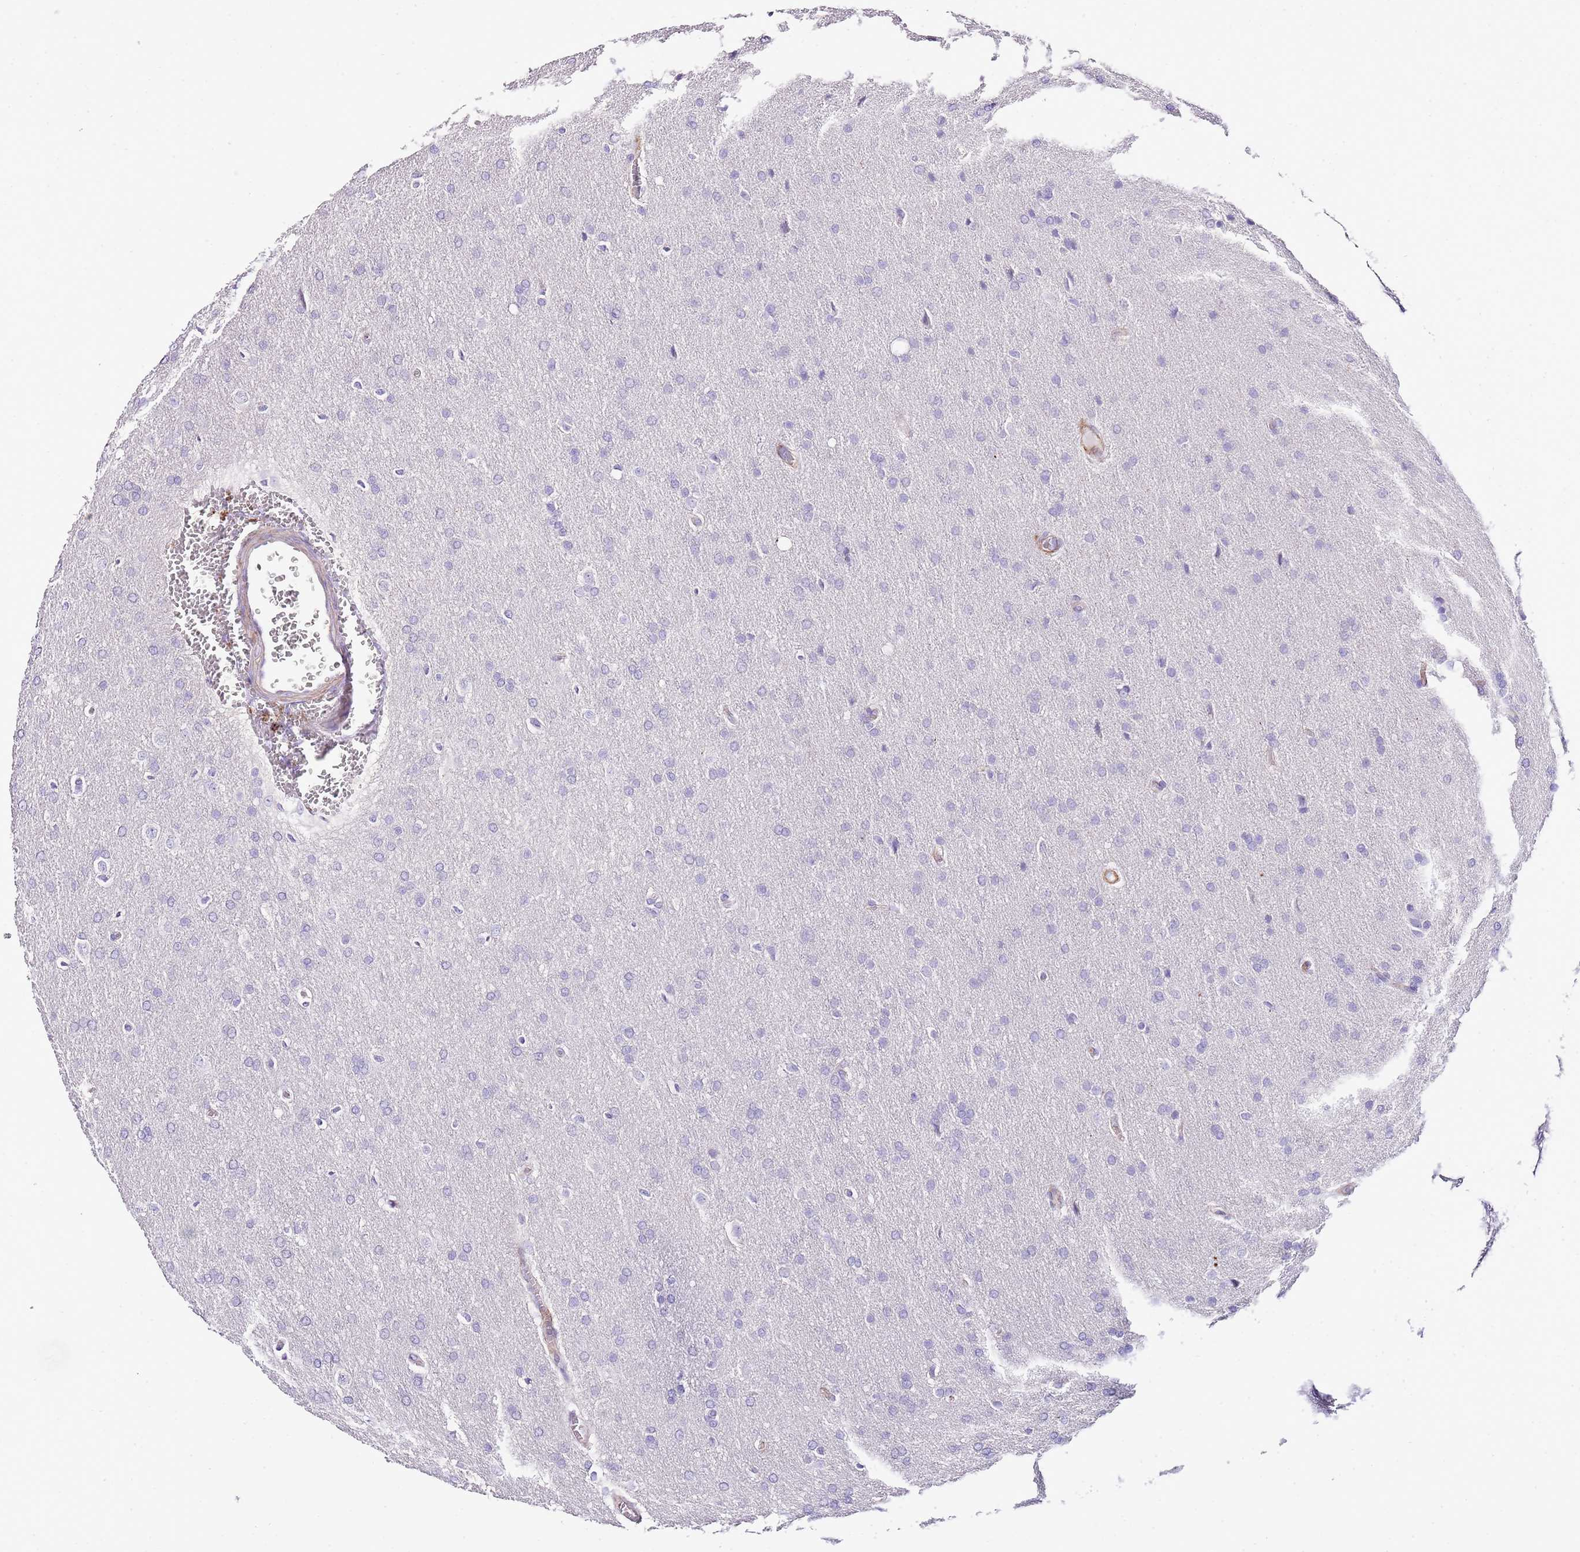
{"staining": {"intensity": "negative", "quantity": "none", "location": "none"}, "tissue": "glioma", "cell_type": "Tumor cells", "image_type": "cancer", "snomed": [{"axis": "morphology", "description": "Glioma, malignant, Low grade"}, {"axis": "topography", "description": "Brain"}], "caption": "Histopathology image shows no significant protein expression in tumor cells of glioma.", "gene": "ALDH3A1", "patient": {"sex": "female", "age": 32}}